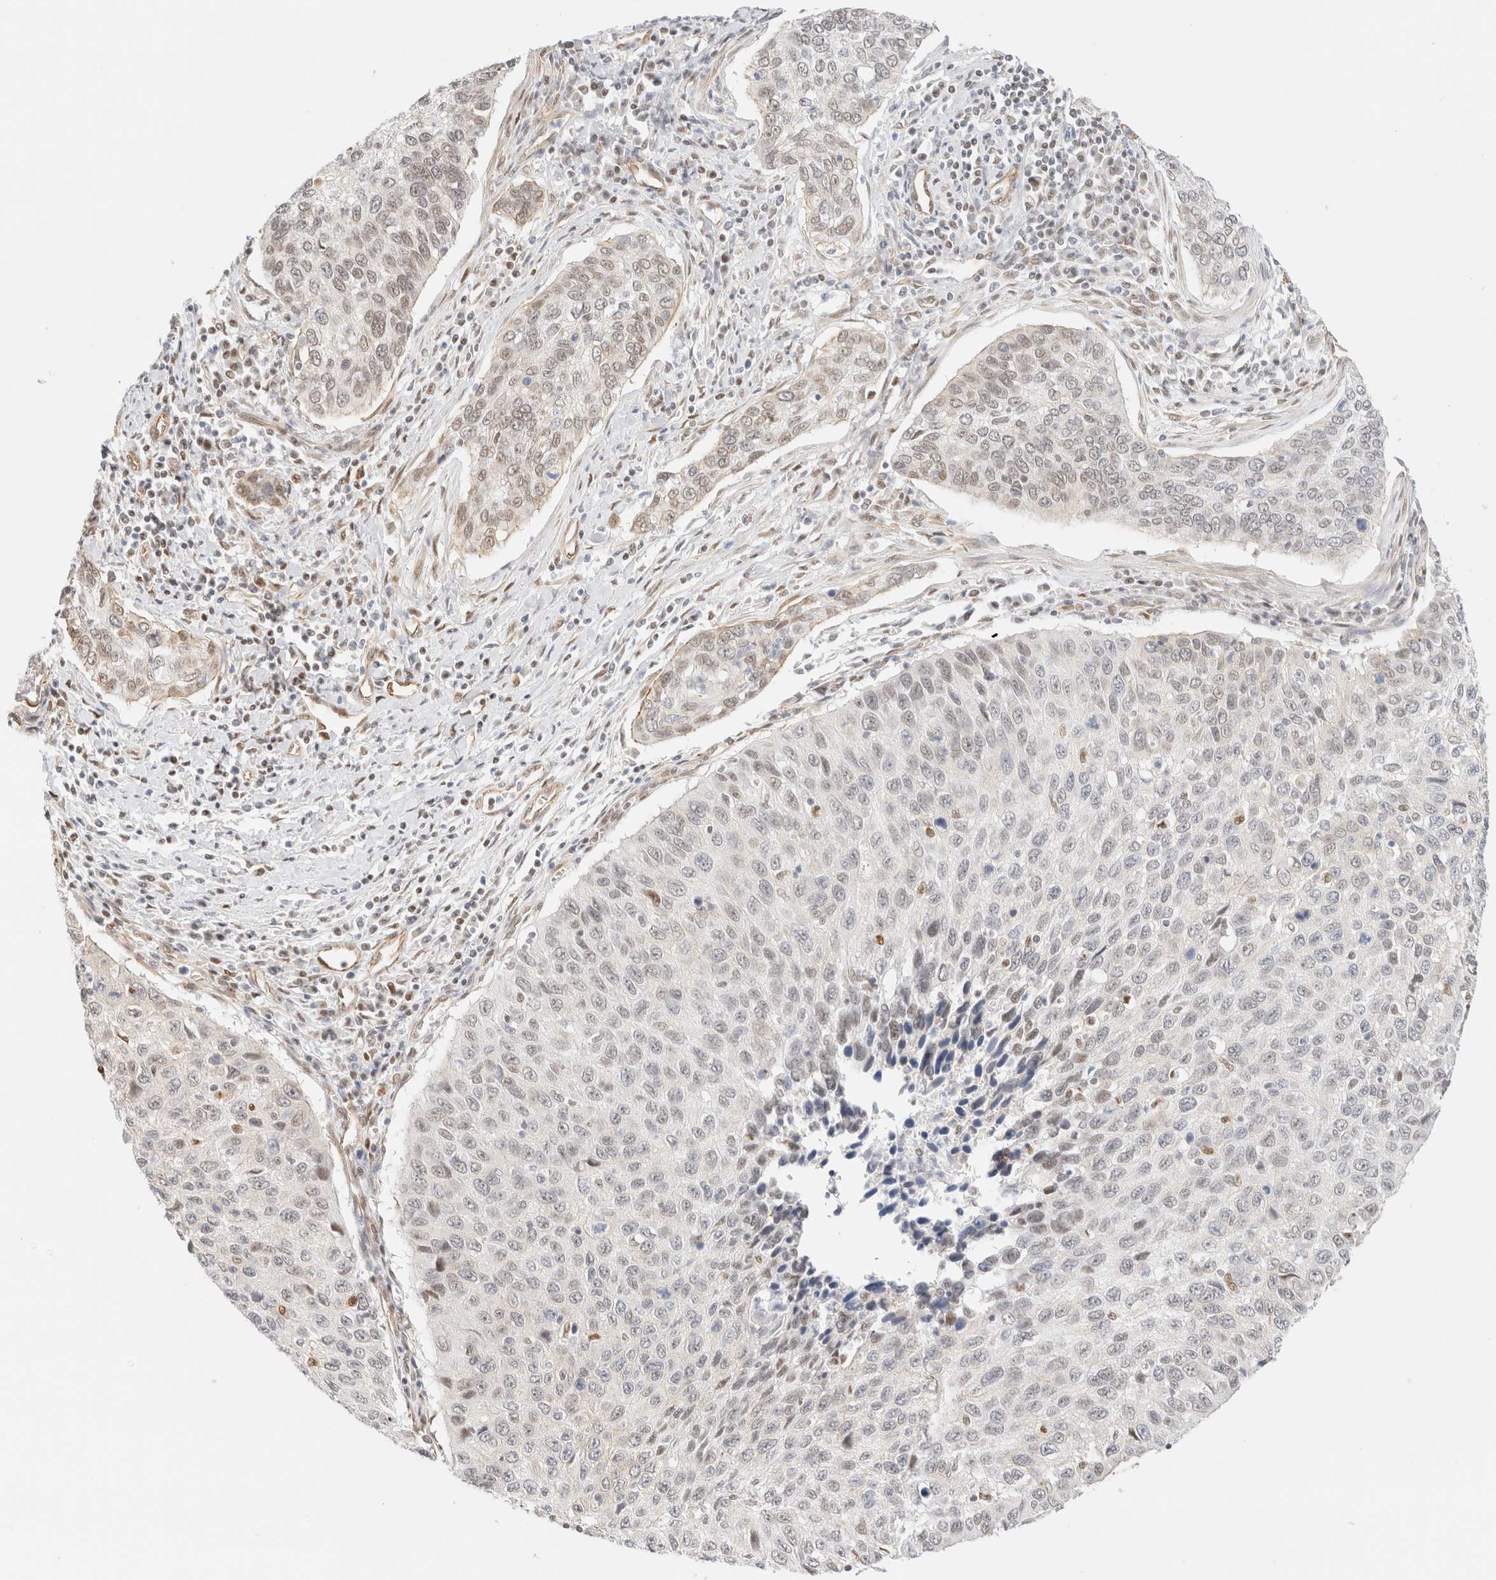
{"staining": {"intensity": "weak", "quantity": "25%-75%", "location": "nuclear"}, "tissue": "cervical cancer", "cell_type": "Tumor cells", "image_type": "cancer", "snomed": [{"axis": "morphology", "description": "Squamous cell carcinoma, NOS"}, {"axis": "topography", "description": "Cervix"}], "caption": "A brown stain highlights weak nuclear expression of a protein in human squamous cell carcinoma (cervical) tumor cells.", "gene": "ARID5A", "patient": {"sex": "female", "age": 53}}